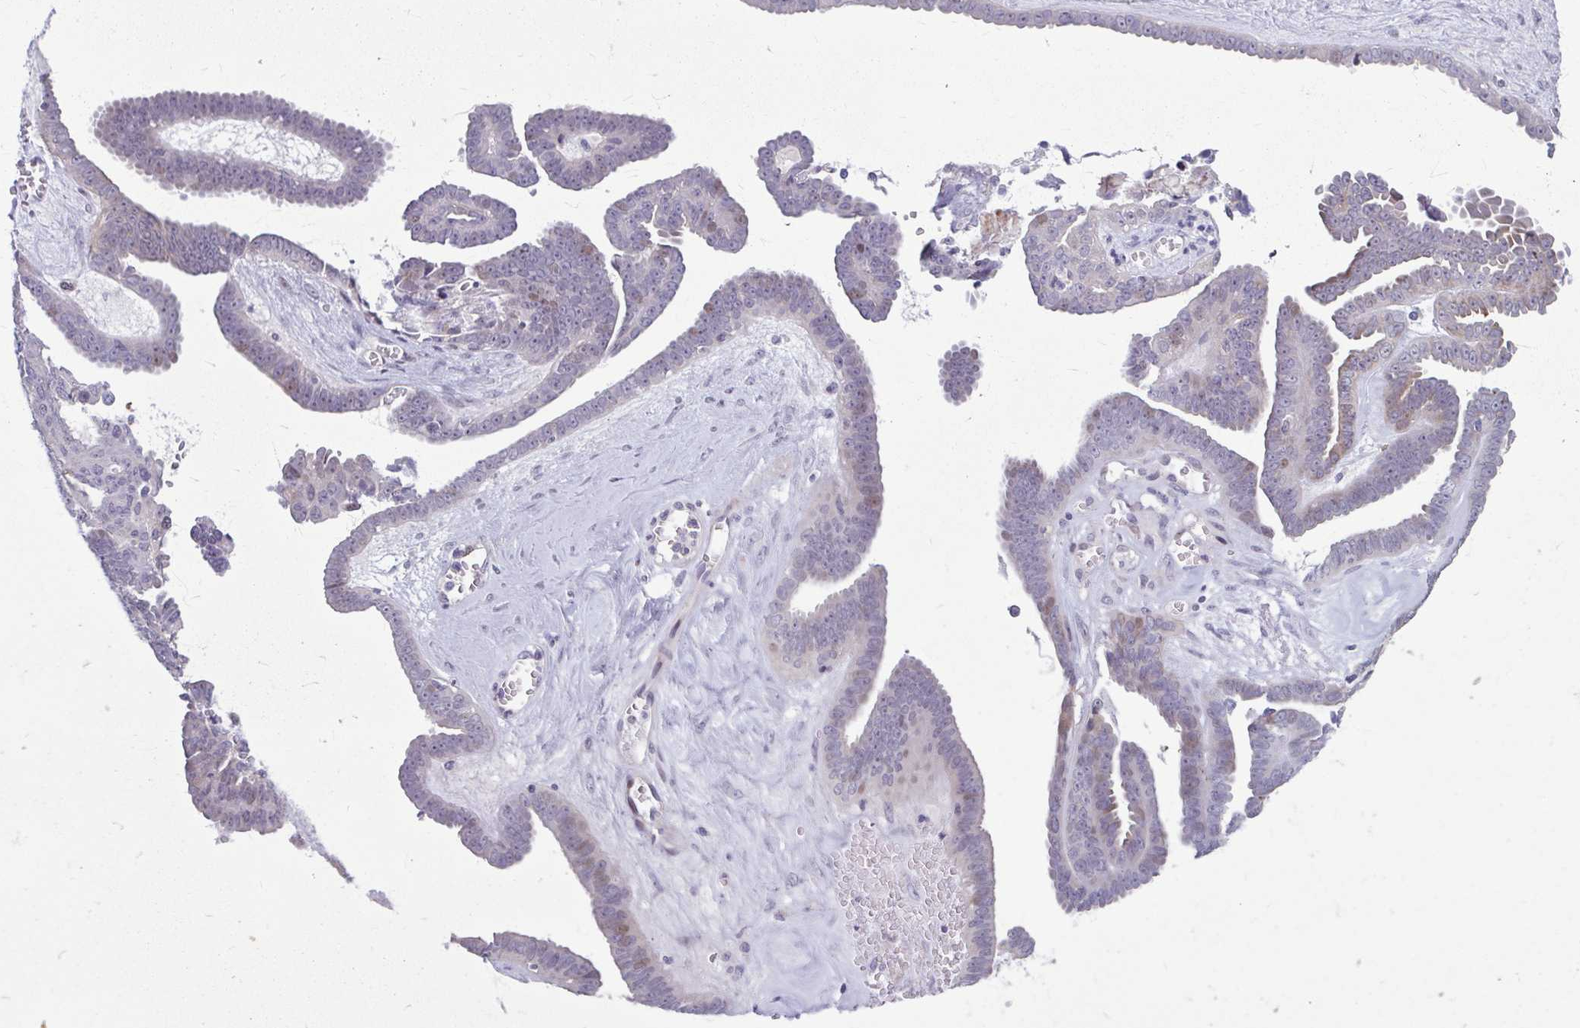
{"staining": {"intensity": "negative", "quantity": "none", "location": "none"}, "tissue": "ovarian cancer", "cell_type": "Tumor cells", "image_type": "cancer", "snomed": [{"axis": "morphology", "description": "Cystadenocarcinoma, serous, NOS"}, {"axis": "topography", "description": "Ovary"}], "caption": "Immunohistochemistry of ovarian cancer shows no expression in tumor cells.", "gene": "ODF1", "patient": {"sex": "female", "age": 71}}